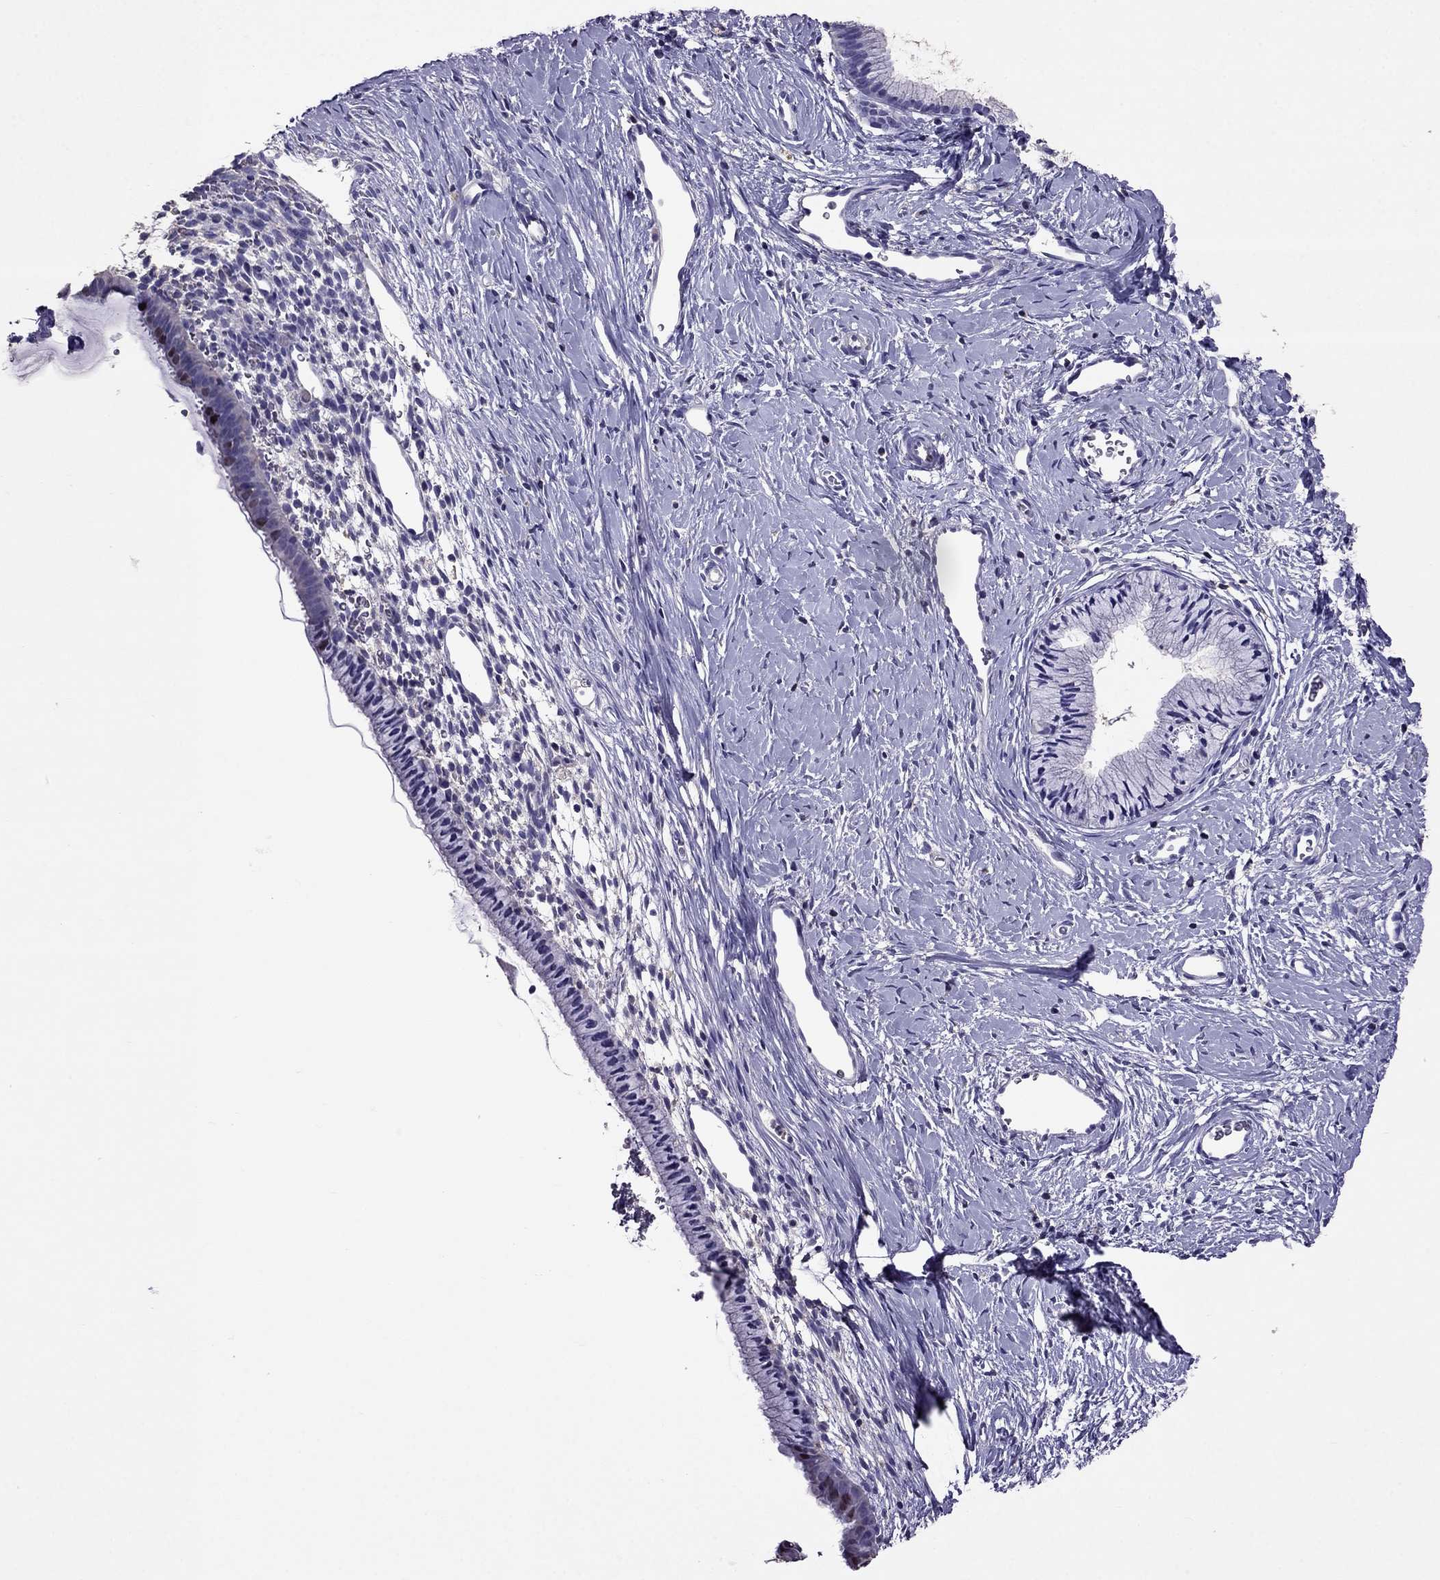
{"staining": {"intensity": "strong", "quantity": "<25%", "location": "nuclear"}, "tissue": "cervix", "cell_type": "Glandular cells", "image_type": "normal", "snomed": [{"axis": "morphology", "description": "Normal tissue, NOS"}, {"axis": "topography", "description": "Cervix"}], "caption": "Immunohistochemical staining of benign cervix reveals strong nuclear protein expression in about <25% of glandular cells. The staining was performed using DAB (3,3'-diaminobenzidine) to visualize the protein expression in brown, while the nuclei were stained in blue with hematoxylin (Magnification: 20x).", "gene": "NKX3", "patient": {"sex": "female", "age": 40}}